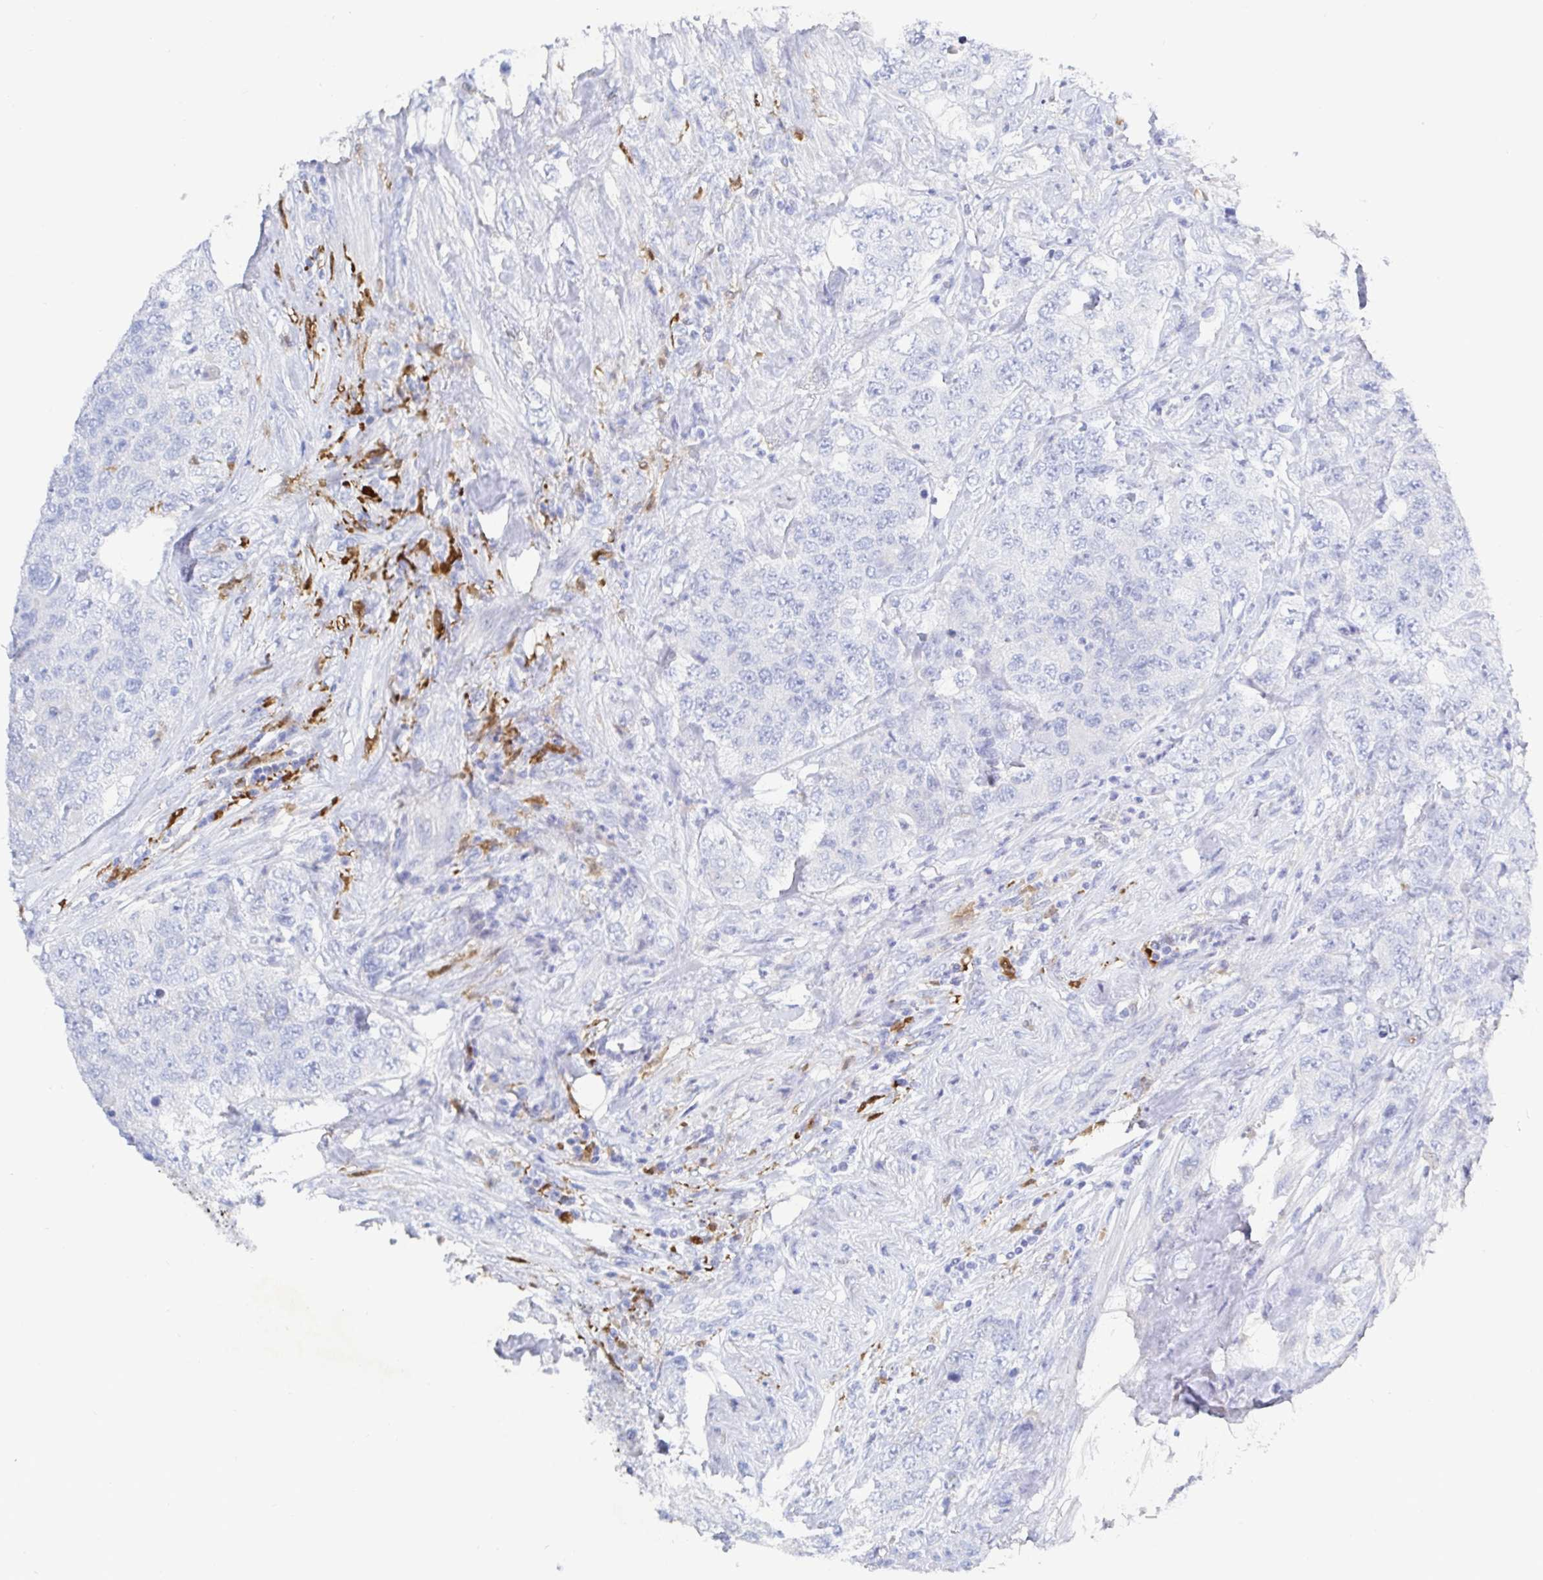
{"staining": {"intensity": "negative", "quantity": "none", "location": "none"}, "tissue": "urothelial cancer", "cell_type": "Tumor cells", "image_type": "cancer", "snomed": [{"axis": "morphology", "description": "Urothelial carcinoma, High grade"}, {"axis": "topography", "description": "Urinary bladder"}], "caption": "DAB immunohistochemical staining of human high-grade urothelial carcinoma exhibits no significant positivity in tumor cells.", "gene": "OR2A4", "patient": {"sex": "female", "age": 78}}